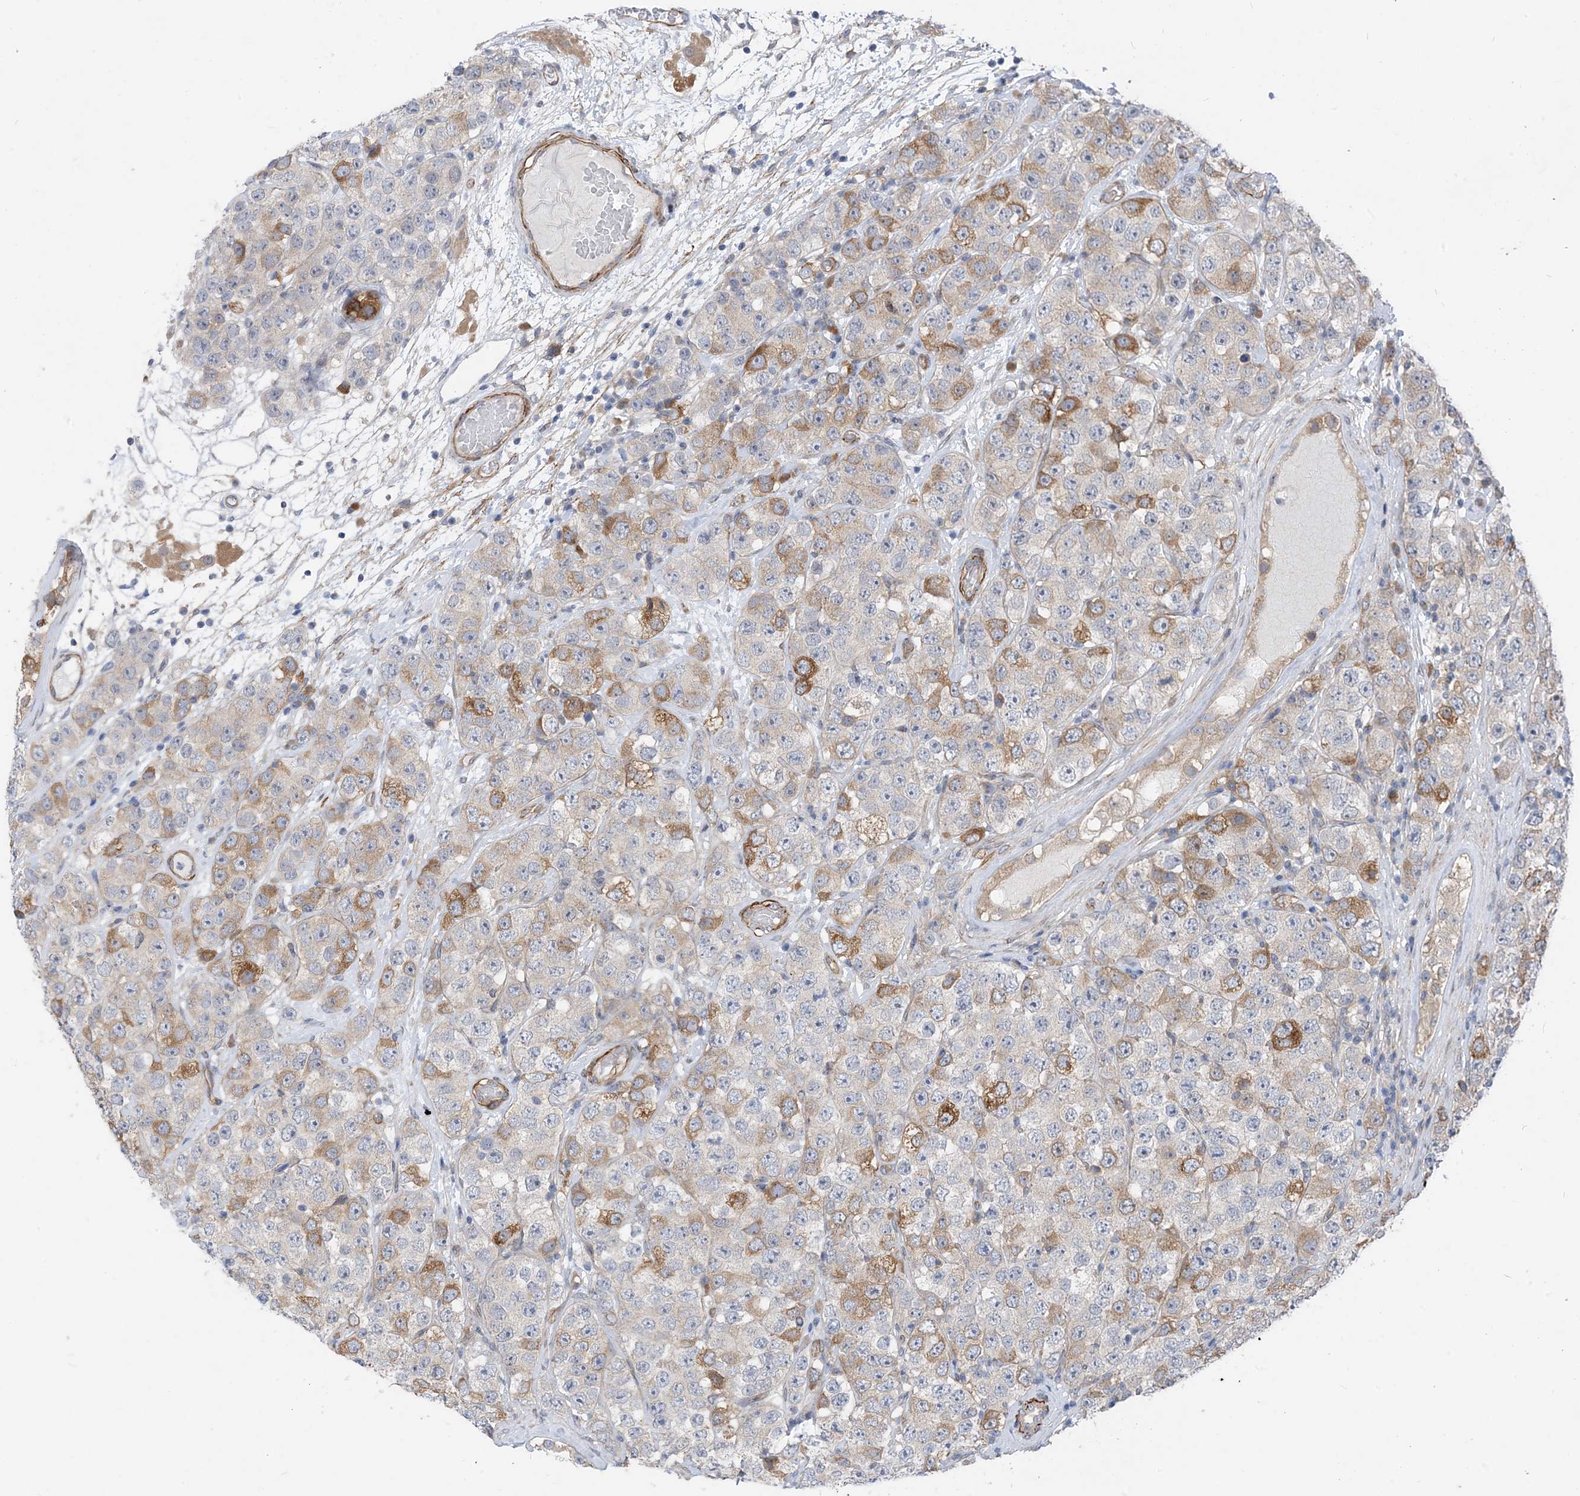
{"staining": {"intensity": "moderate", "quantity": "<25%", "location": "cytoplasmic/membranous"}, "tissue": "testis cancer", "cell_type": "Tumor cells", "image_type": "cancer", "snomed": [{"axis": "morphology", "description": "Seminoma, NOS"}, {"axis": "topography", "description": "Testis"}], "caption": "Immunohistochemical staining of testis cancer (seminoma) reveals low levels of moderate cytoplasmic/membranous expression in approximately <25% of tumor cells.", "gene": "PLEKHA3", "patient": {"sex": "male", "age": 28}}